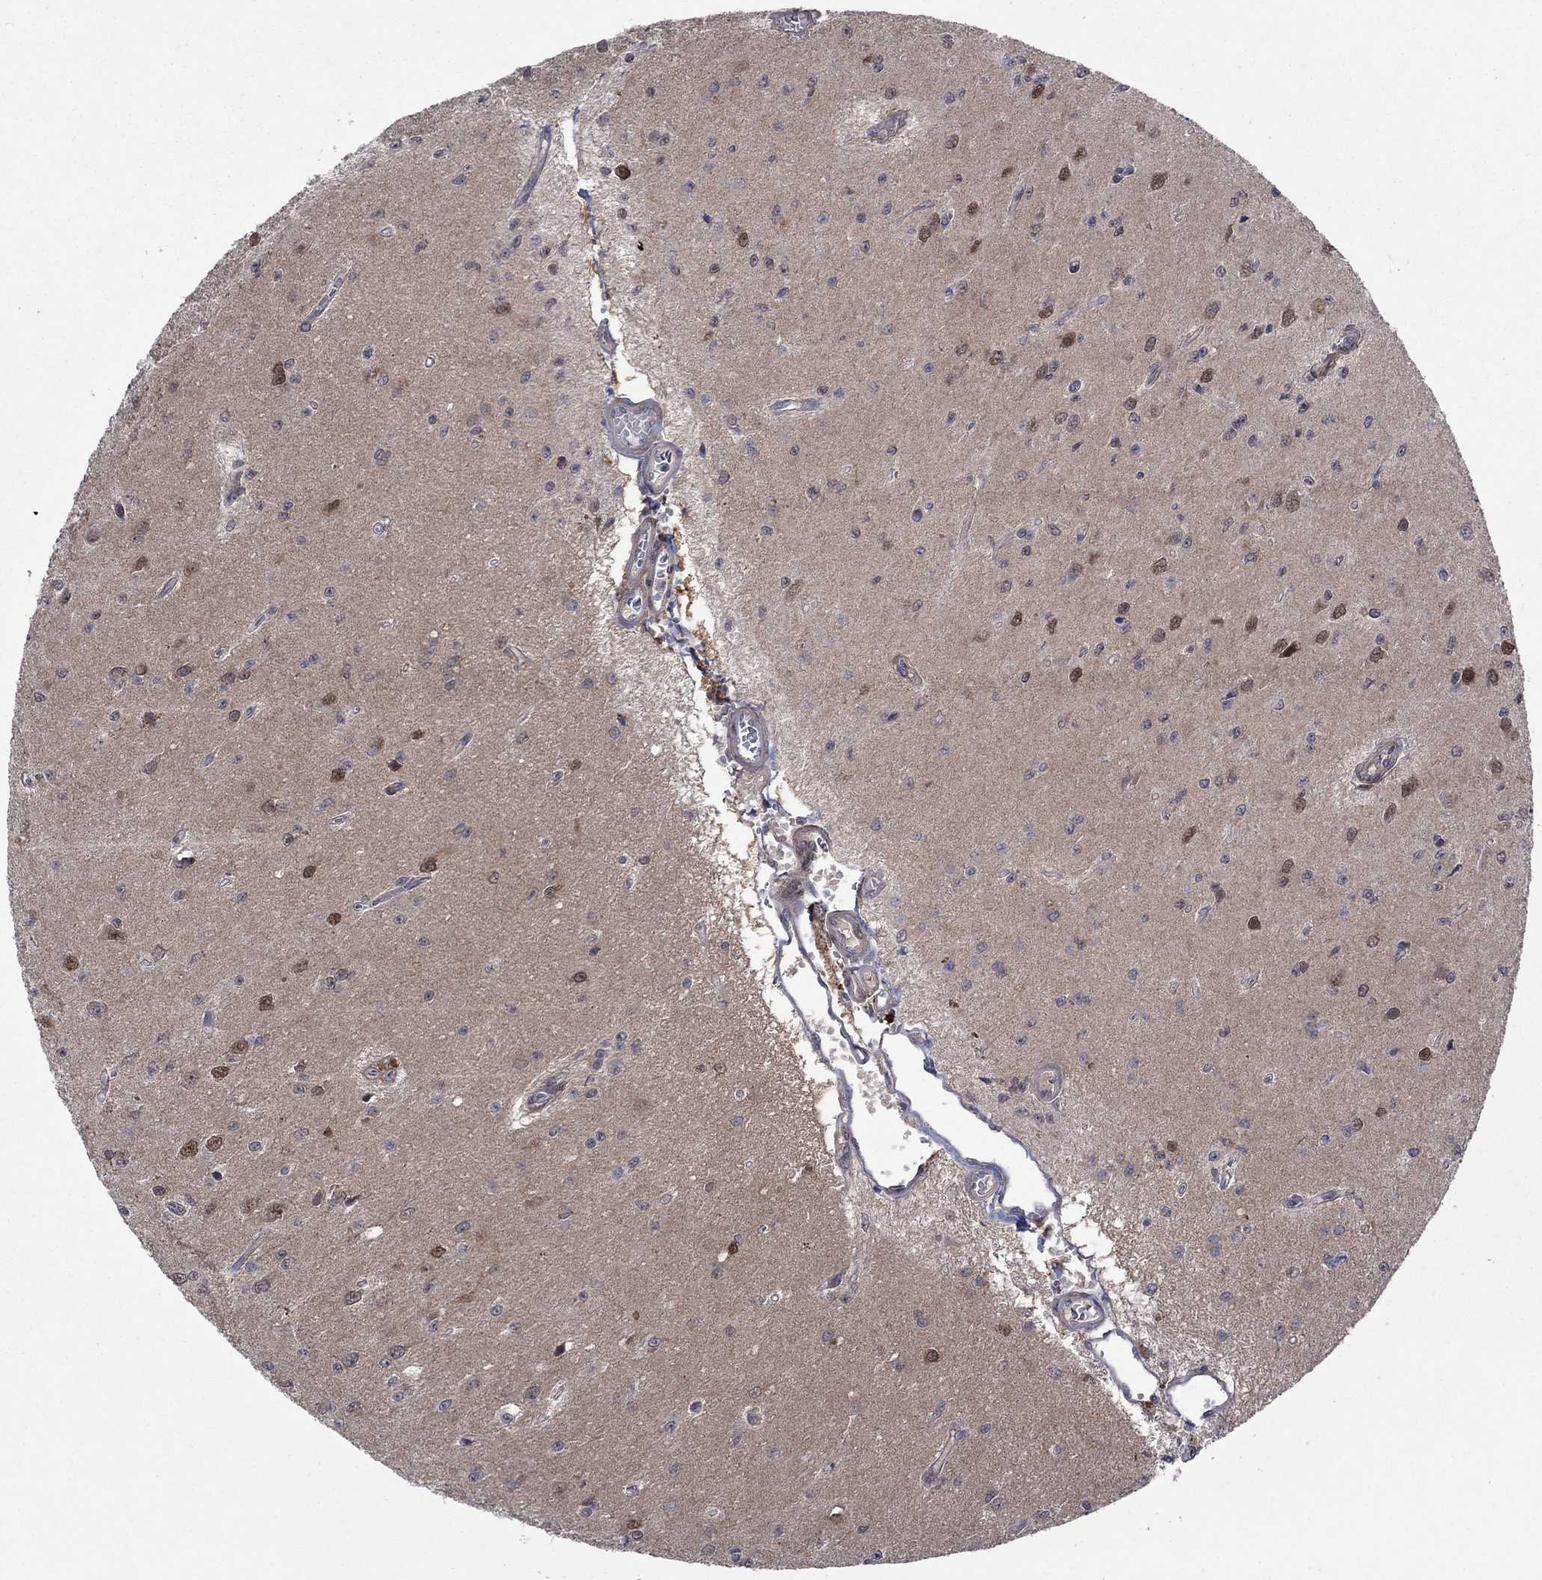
{"staining": {"intensity": "strong", "quantity": "<25%", "location": "nuclear"}, "tissue": "glioma", "cell_type": "Tumor cells", "image_type": "cancer", "snomed": [{"axis": "morphology", "description": "Glioma, malignant, Low grade"}, {"axis": "topography", "description": "Brain"}], "caption": "Tumor cells exhibit medium levels of strong nuclear expression in approximately <25% of cells in human glioma. (DAB IHC with brightfield microscopy, high magnification).", "gene": "IAH1", "patient": {"sex": "female", "age": 45}}